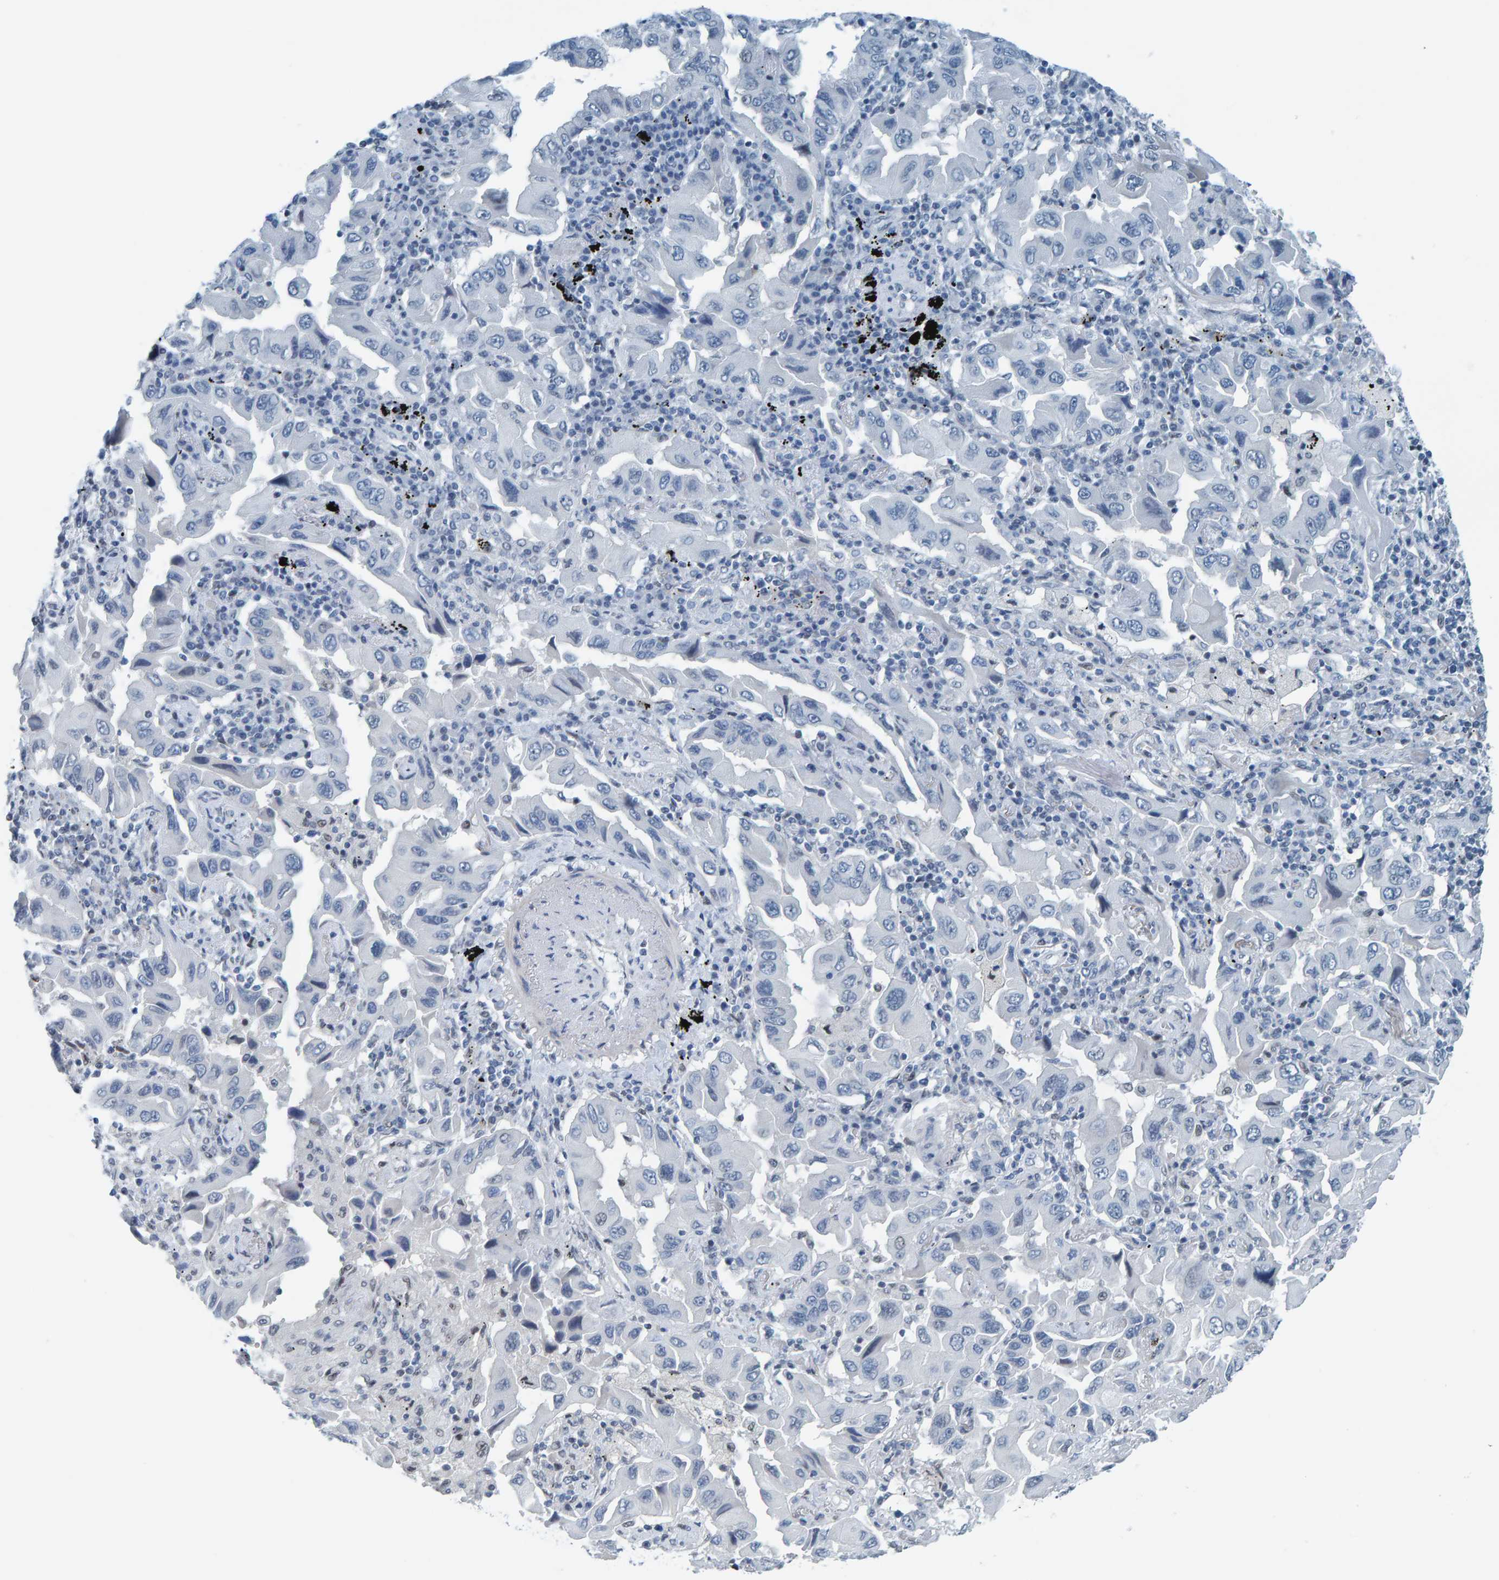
{"staining": {"intensity": "negative", "quantity": "none", "location": "none"}, "tissue": "lung cancer", "cell_type": "Tumor cells", "image_type": "cancer", "snomed": [{"axis": "morphology", "description": "Adenocarcinoma, NOS"}, {"axis": "topography", "description": "Lung"}], "caption": "Immunohistochemistry (IHC) histopathology image of neoplastic tissue: lung adenocarcinoma stained with DAB demonstrates no significant protein positivity in tumor cells. The staining is performed using DAB brown chromogen with nuclei counter-stained in using hematoxylin.", "gene": "CNP", "patient": {"sex": "female", "age": 65}}